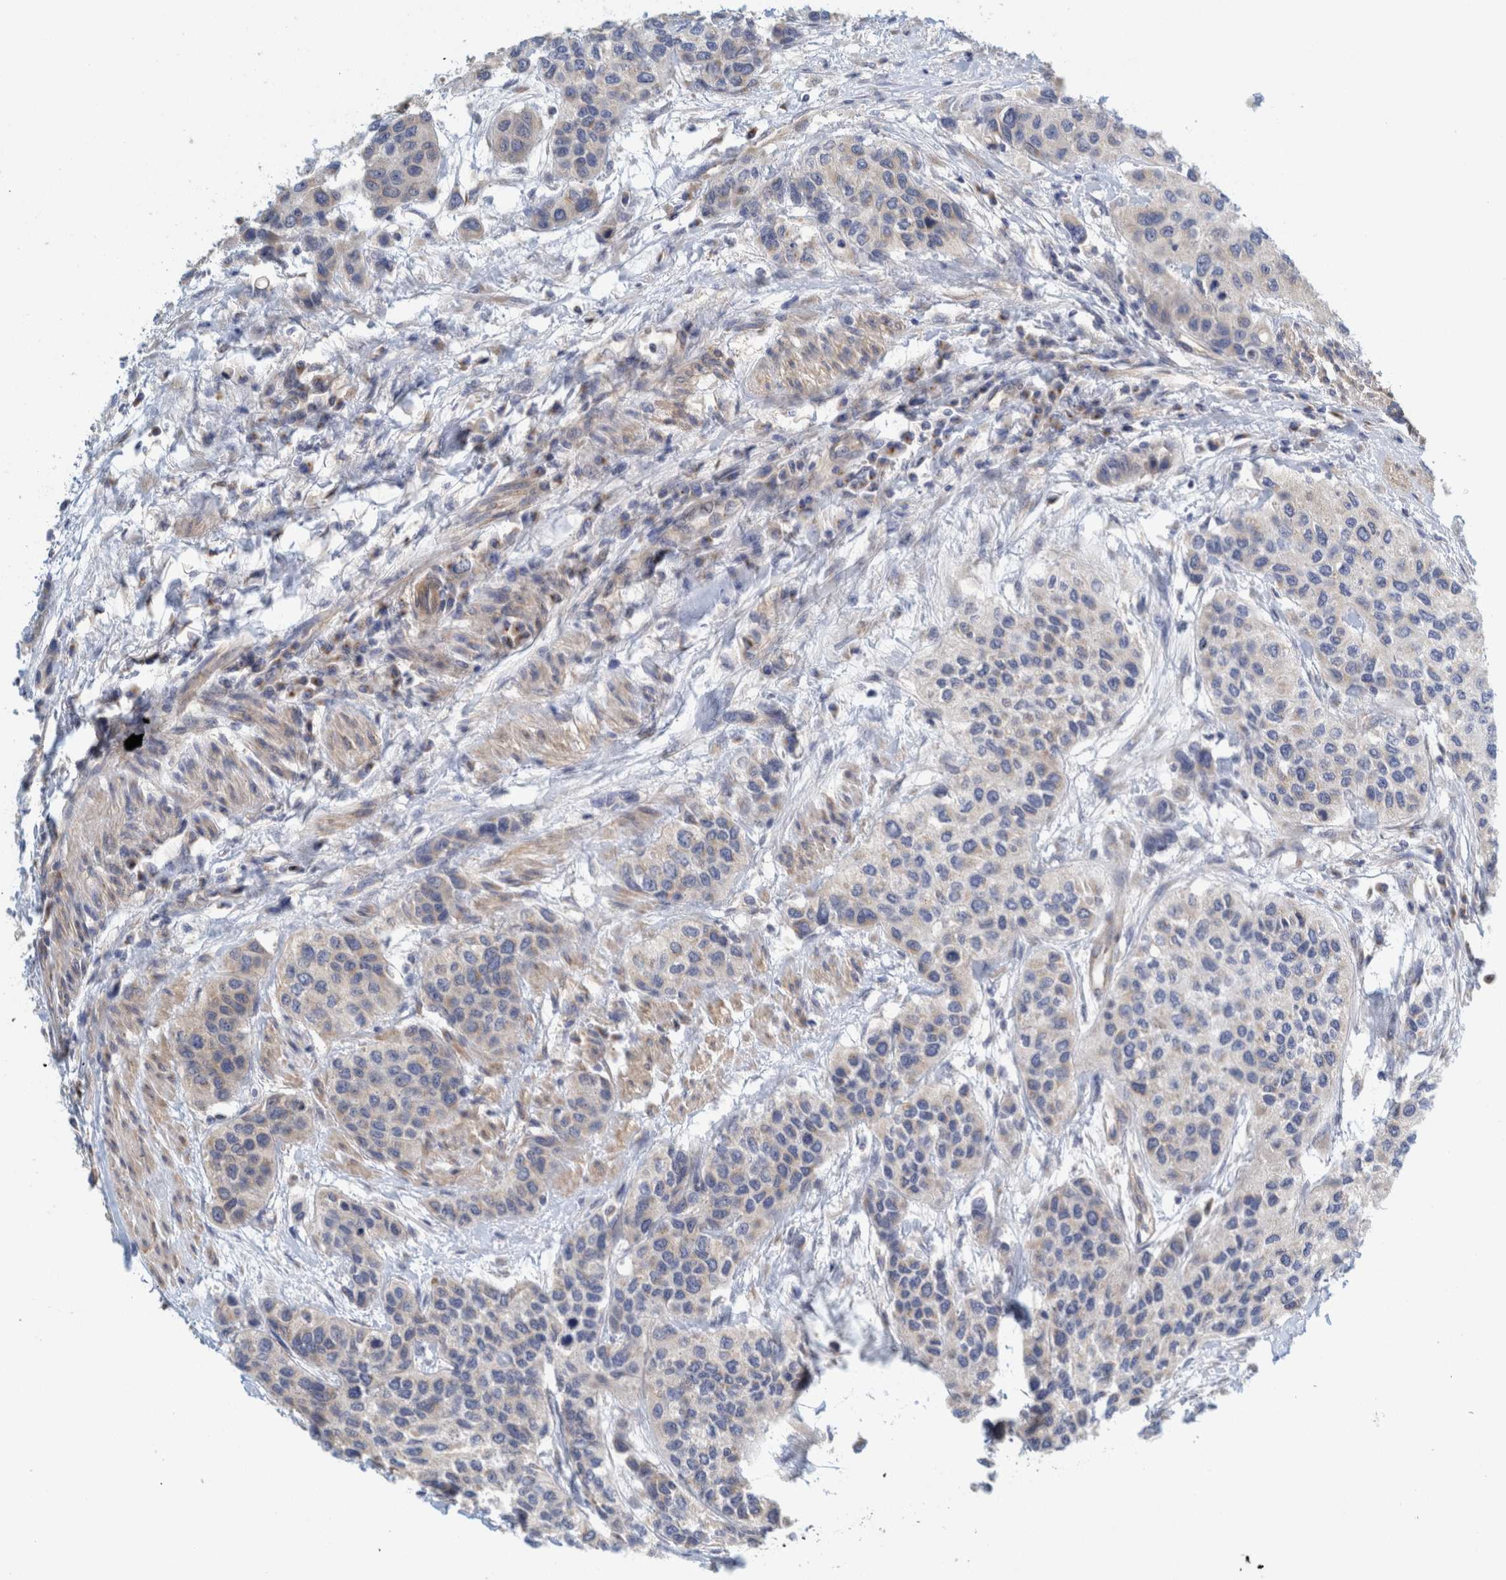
{"staining": {"intensity": "negative", "quantity": "none", "location": "none"}, "tissue": "urothelial cancer", "cell_type": "Tumor cells", "image_type": "cancer", "snomed": [{"axis": "morphology", "description": "Urothelial carcinoma, High grade"}, {"axis": "topography", "description": "Urinary bladder"}], "caption": "This is an immunohistochemistry image of human urothelial cancer. There is no staining in tumor cells.", "gene": "ZNF324B", "patient": {"sex": "female", "age": 56}}